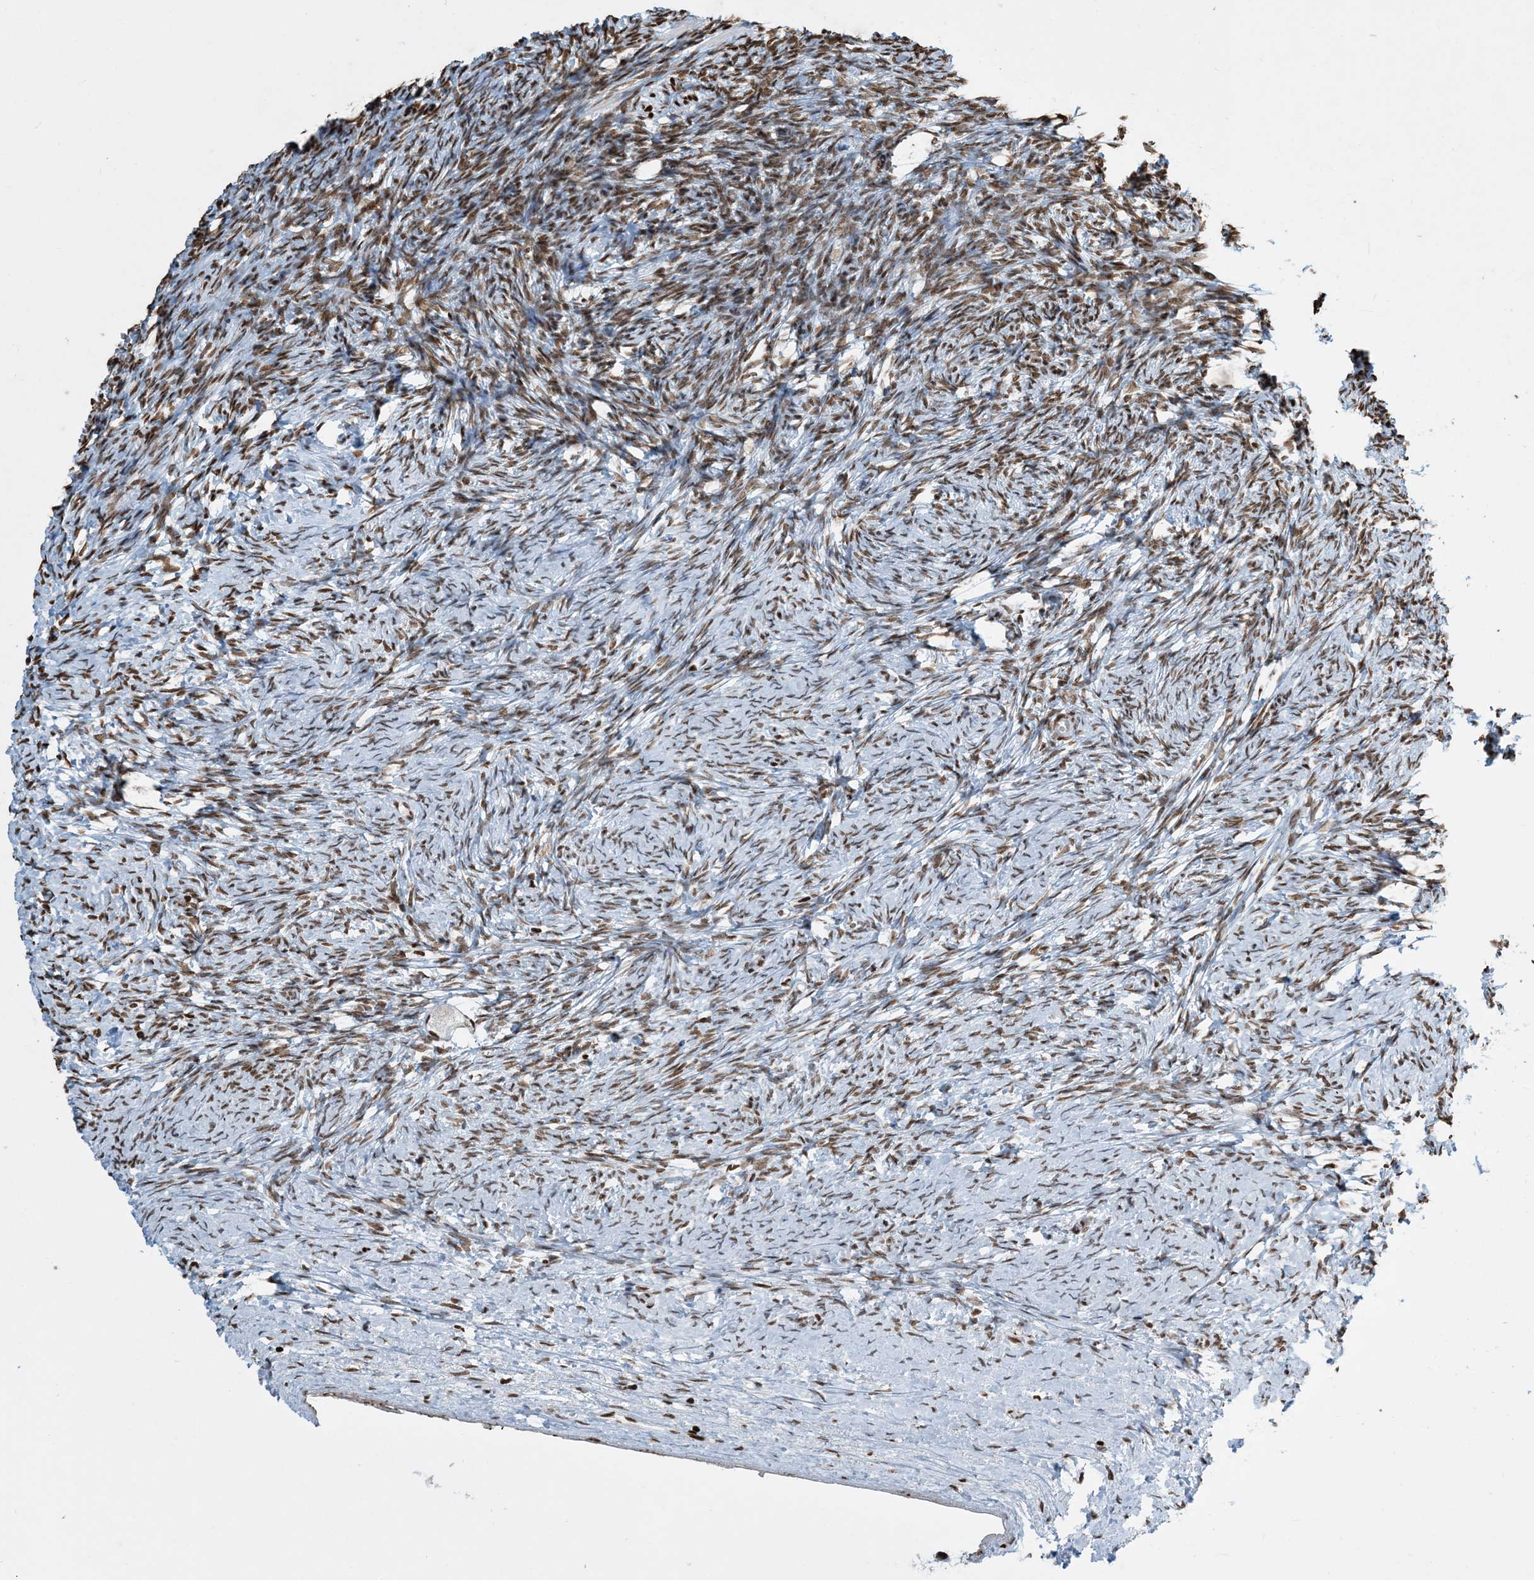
{"staining": {"intensity": "moderate", "quantity": ">75%", "location": "nuclear"}, "tissue": "ovary", "cell_type": "Ovarian stroma cells", "image_type": "normal", "snomed": [{"axis": "morphology", "description": "Normal tissue, NOS"}, {"axis": "morphology", "description": "Developmental malformation"}, {"axis": "topography", "description": "Ovary"}], "caption": "A histopathology image of ovary stained for a protein displays moderate nuclear brown staining in ovarian stroma cells. Immunohistochemistry (ihc) stains the protein in brown and the nuclei are stained blue.", "gene": "H3", "patient": {"sex": "female", "age": 39}}